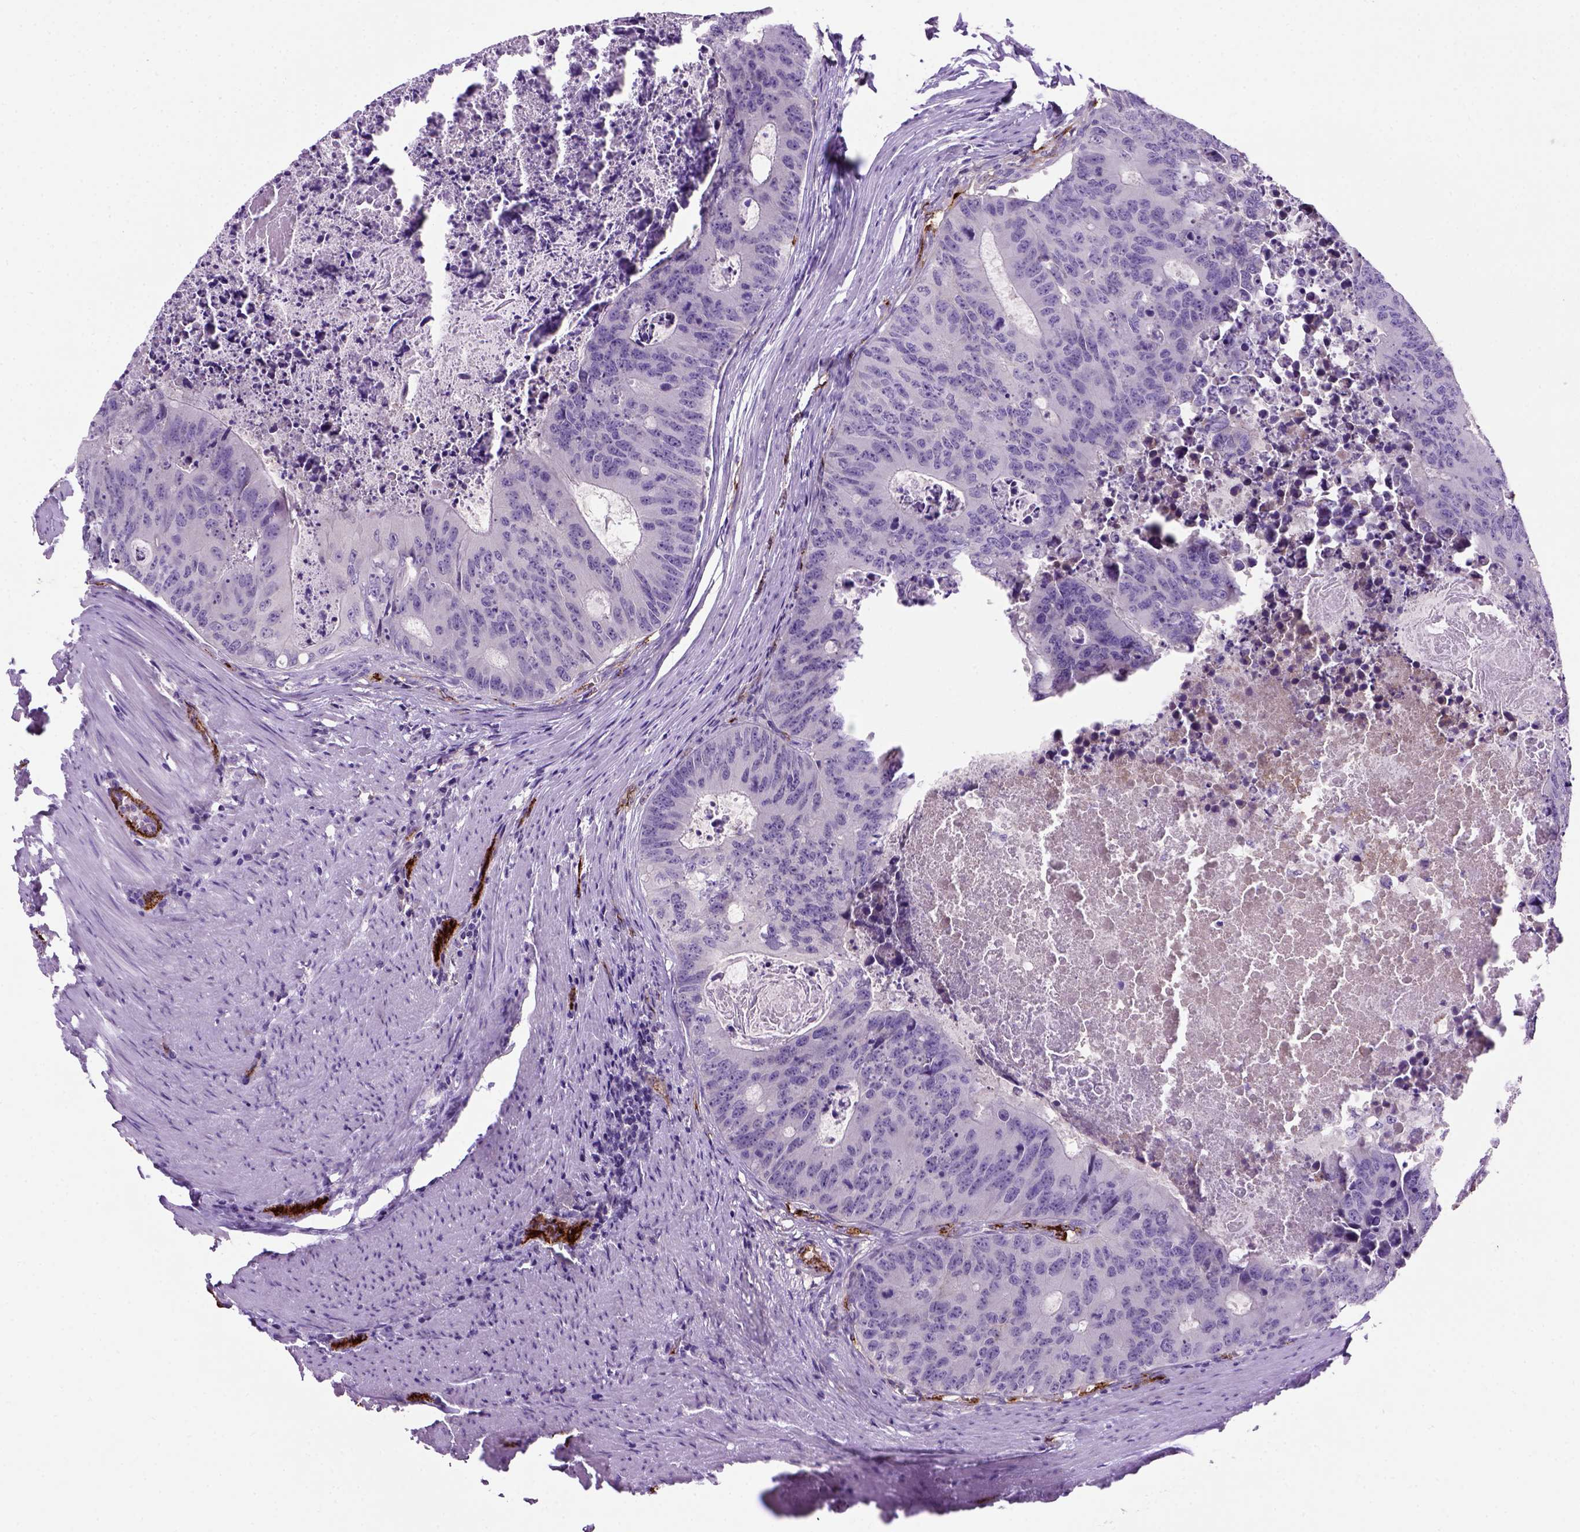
{"staining": {"intensity": "negative", "quantity": "none", "location": "none"}, "tissue": "colorectal cancer", "cell_type": "Tumor cells", "image_type": "cancer", "snomed": [{"axis": "morphology", "description": "Adenocarcinoma, NOS"}, {"axis": "topography", "description": "Colon"}], "caption": "A high-resolution histopathology image shows IHC staining of colorectal cancer (adenocarcinoma), which reveals no significant positivity in tumor cells. (DAB IHC visualized using brightfield microscopy, high magnification).", "gene": "VWF", "patient": {"sex": "male", "age": 67}}